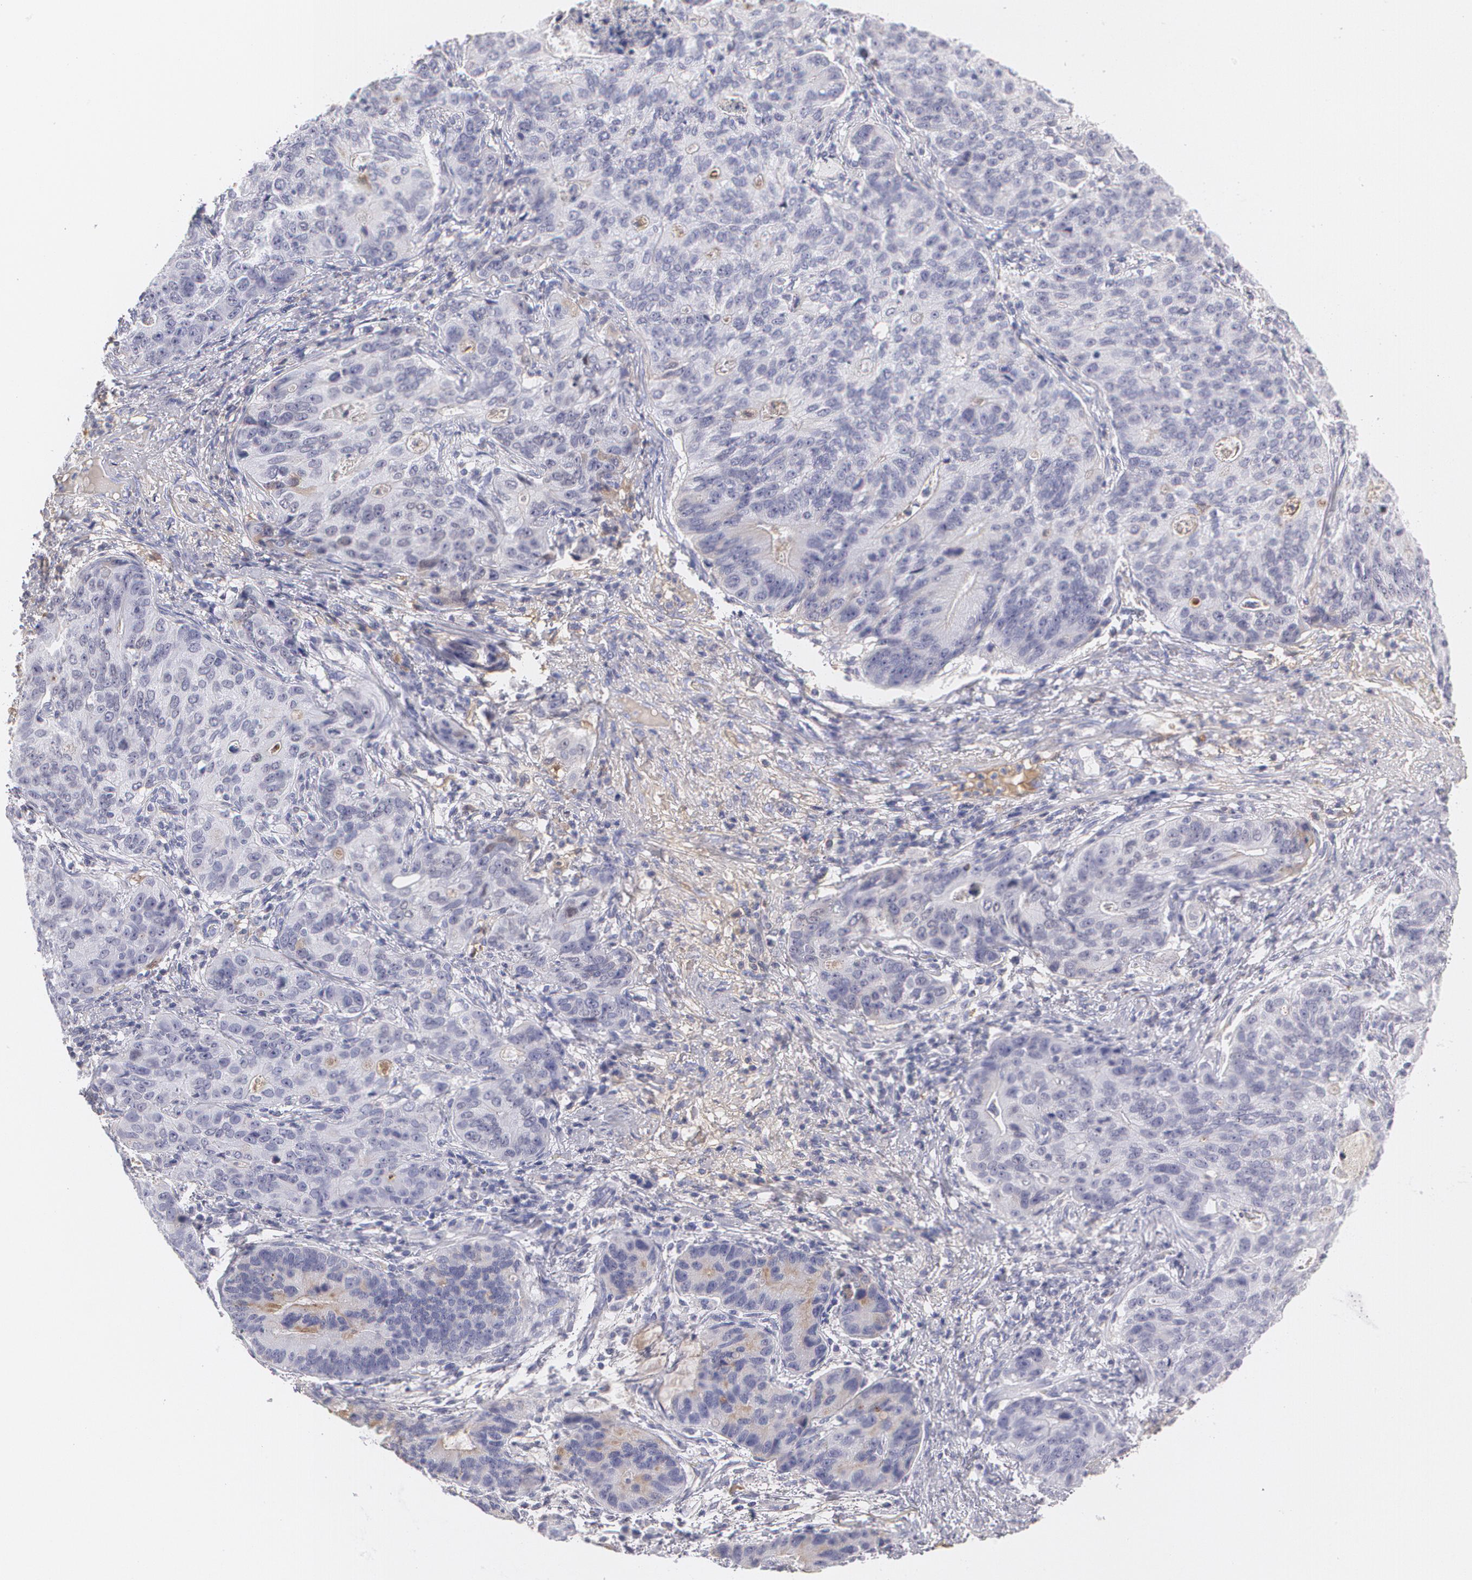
{"staining": {"intensity": "weak", "quantity": "<25%", "location": "cytoplasmic/membranous"}, "tissue": "stomach cancer", "cell_type": "Tumor cells", "image_type": "cancer", "snomed": [{"axis": "morphology", "description": "Adenocarcinoma, NOS"}, {"axis": "topography", "description": "Esophagus"}, {"axis": "topography", "description": "Stomach"}], "caption": "Stomach cancer stained for a protein using immunohistochemistry shows no positivity tumor cells.", "gene": "SERPINA1", "patient": {"sex": "male", "age": 74}}